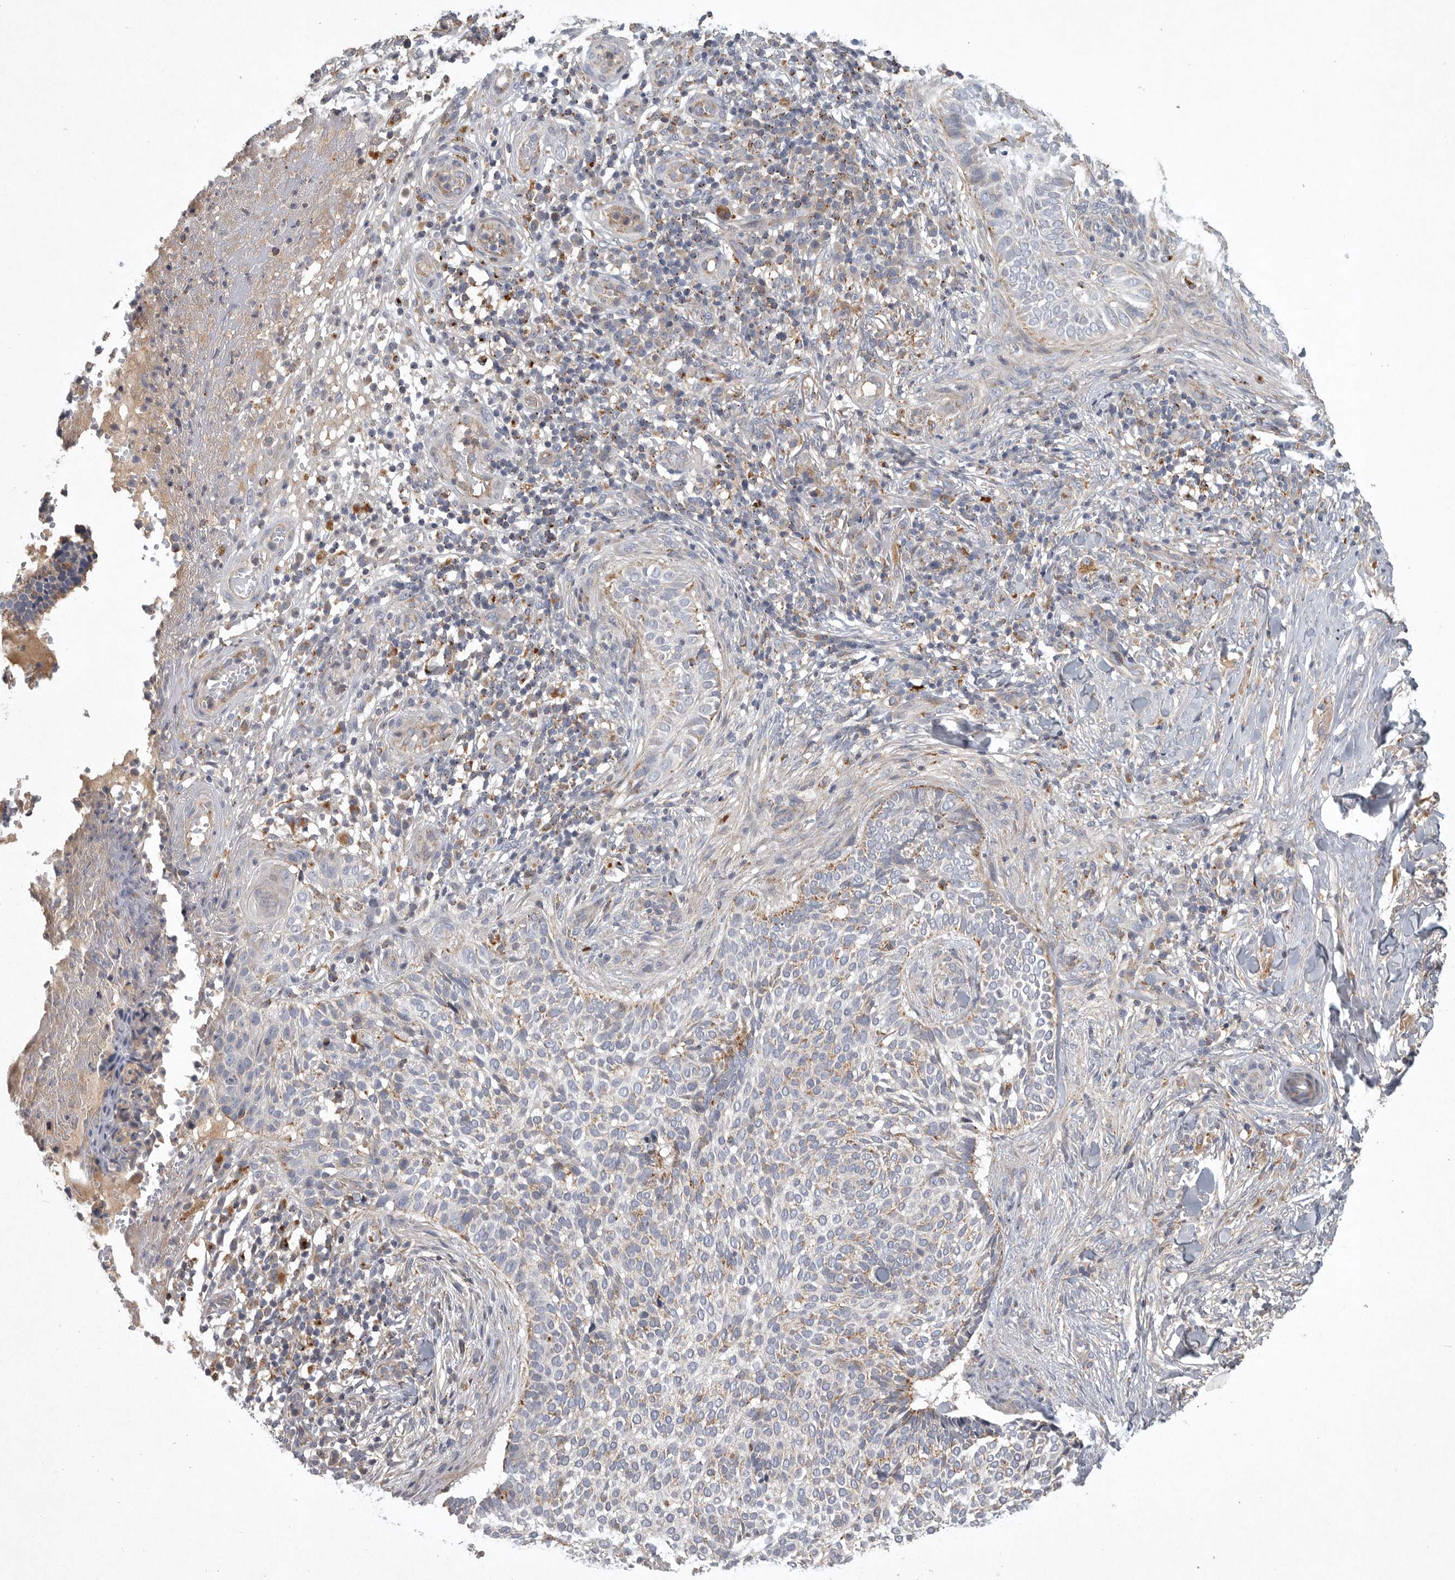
{"staining": {"intensity": "moderate", "quantity": "<25%", "location": "cytoplasmic/membranous"}, "tissue": "skin cancer", "cell_type": "Tumor cells", "image_type": "cancer", "snomed": [{"axis": "morphology", "description": "Normal tissue, NOS"}, {"axis": "morphology", "description": "Basal cell carcinoma"}, {"axis": "topography", "description": "Skin"}], "caption": "Human skin cancer (basal cell carcinoma) stained with a protein marker exhibits moderate staining in tumor cells.", "gene": "LAMTOR3", "patient": {"sex": "male", "age": 67}}